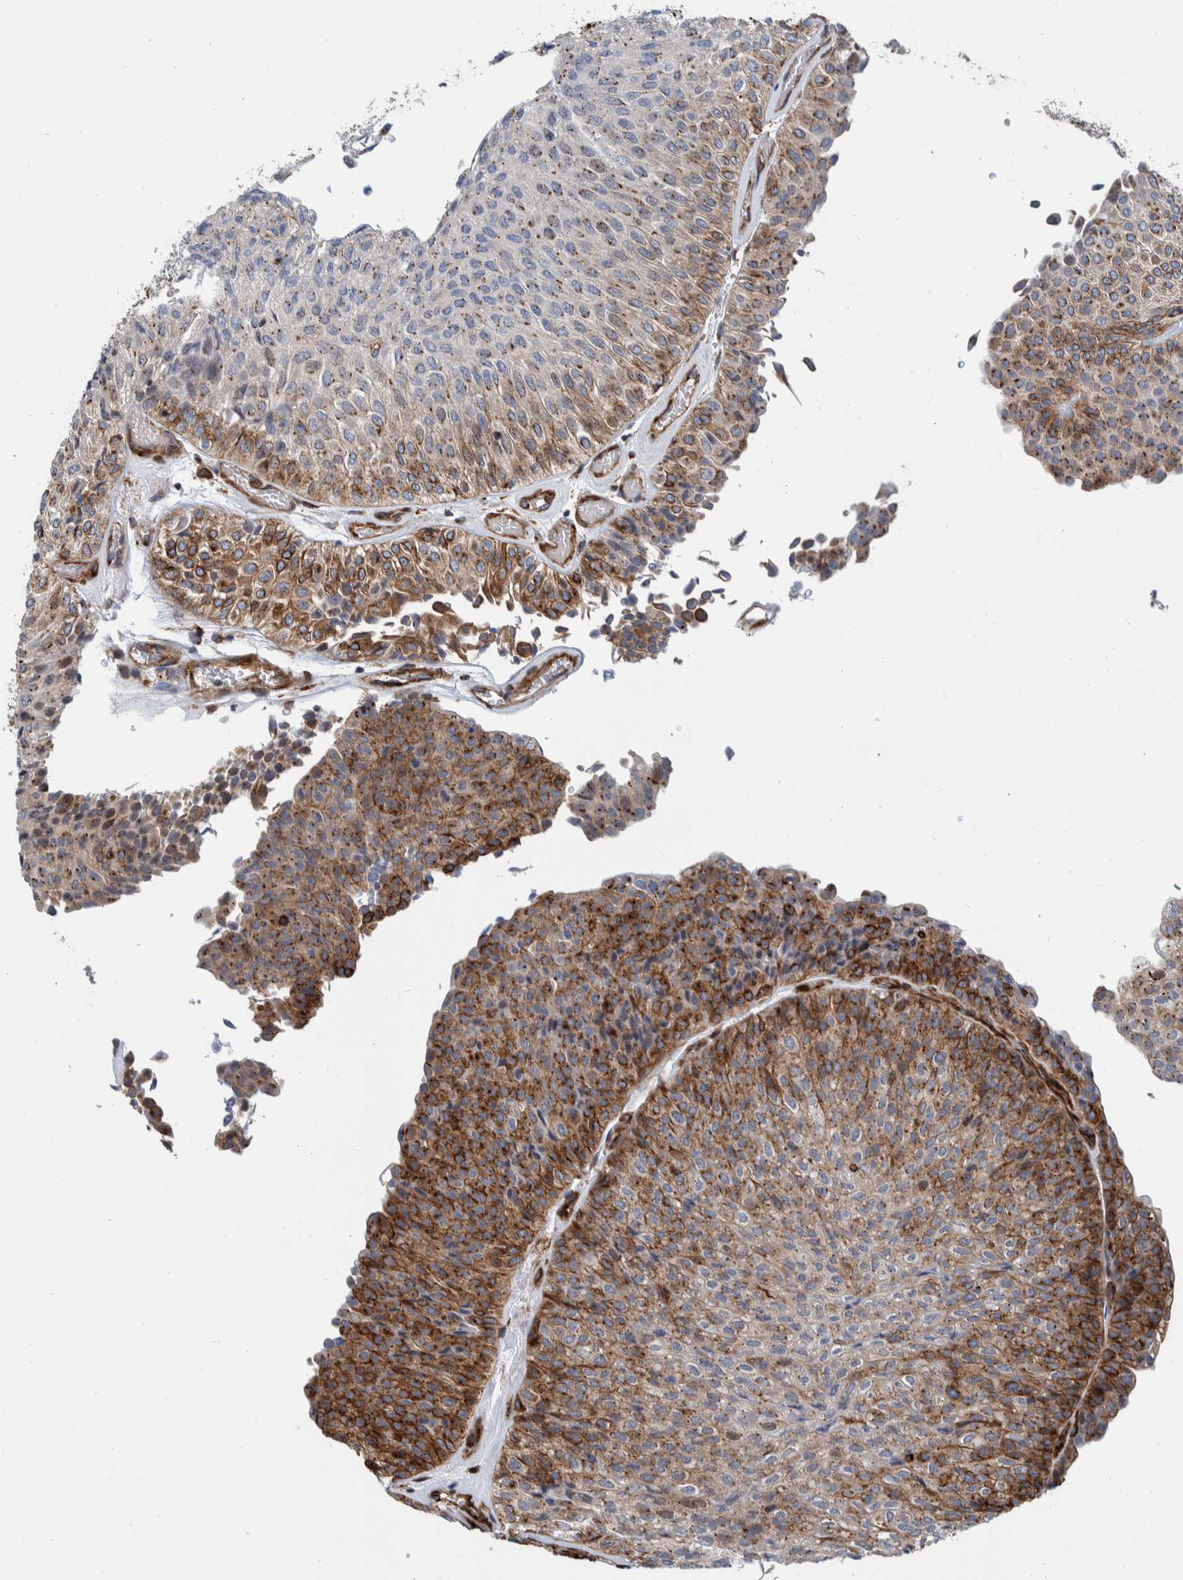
{"staining": {"intensity": "moderate", "quantity": "25%-75%", "location": "cytoplasmic/membranous"}, "tissue": "urothelial cancer", "cell_type": "Tumor cells", "image_type": "cancer", "snomed": [{"axis": "morphology", "description": "Urothelial carcinoma, Low grade"}, {"axis": "topography", "description": "Urinary bladder"}], "caption": "This image demonstrates urothelial carcinoma (low-grade) stained with immunohistochemistry to label a protein in brown. The cytoplasmic/membranous of tumor cells show moderate positivity for the protein. Nuclei are counter-stained blue.", "gene": "CCDC57", "patient": {"sex": "male", "age": 78}}